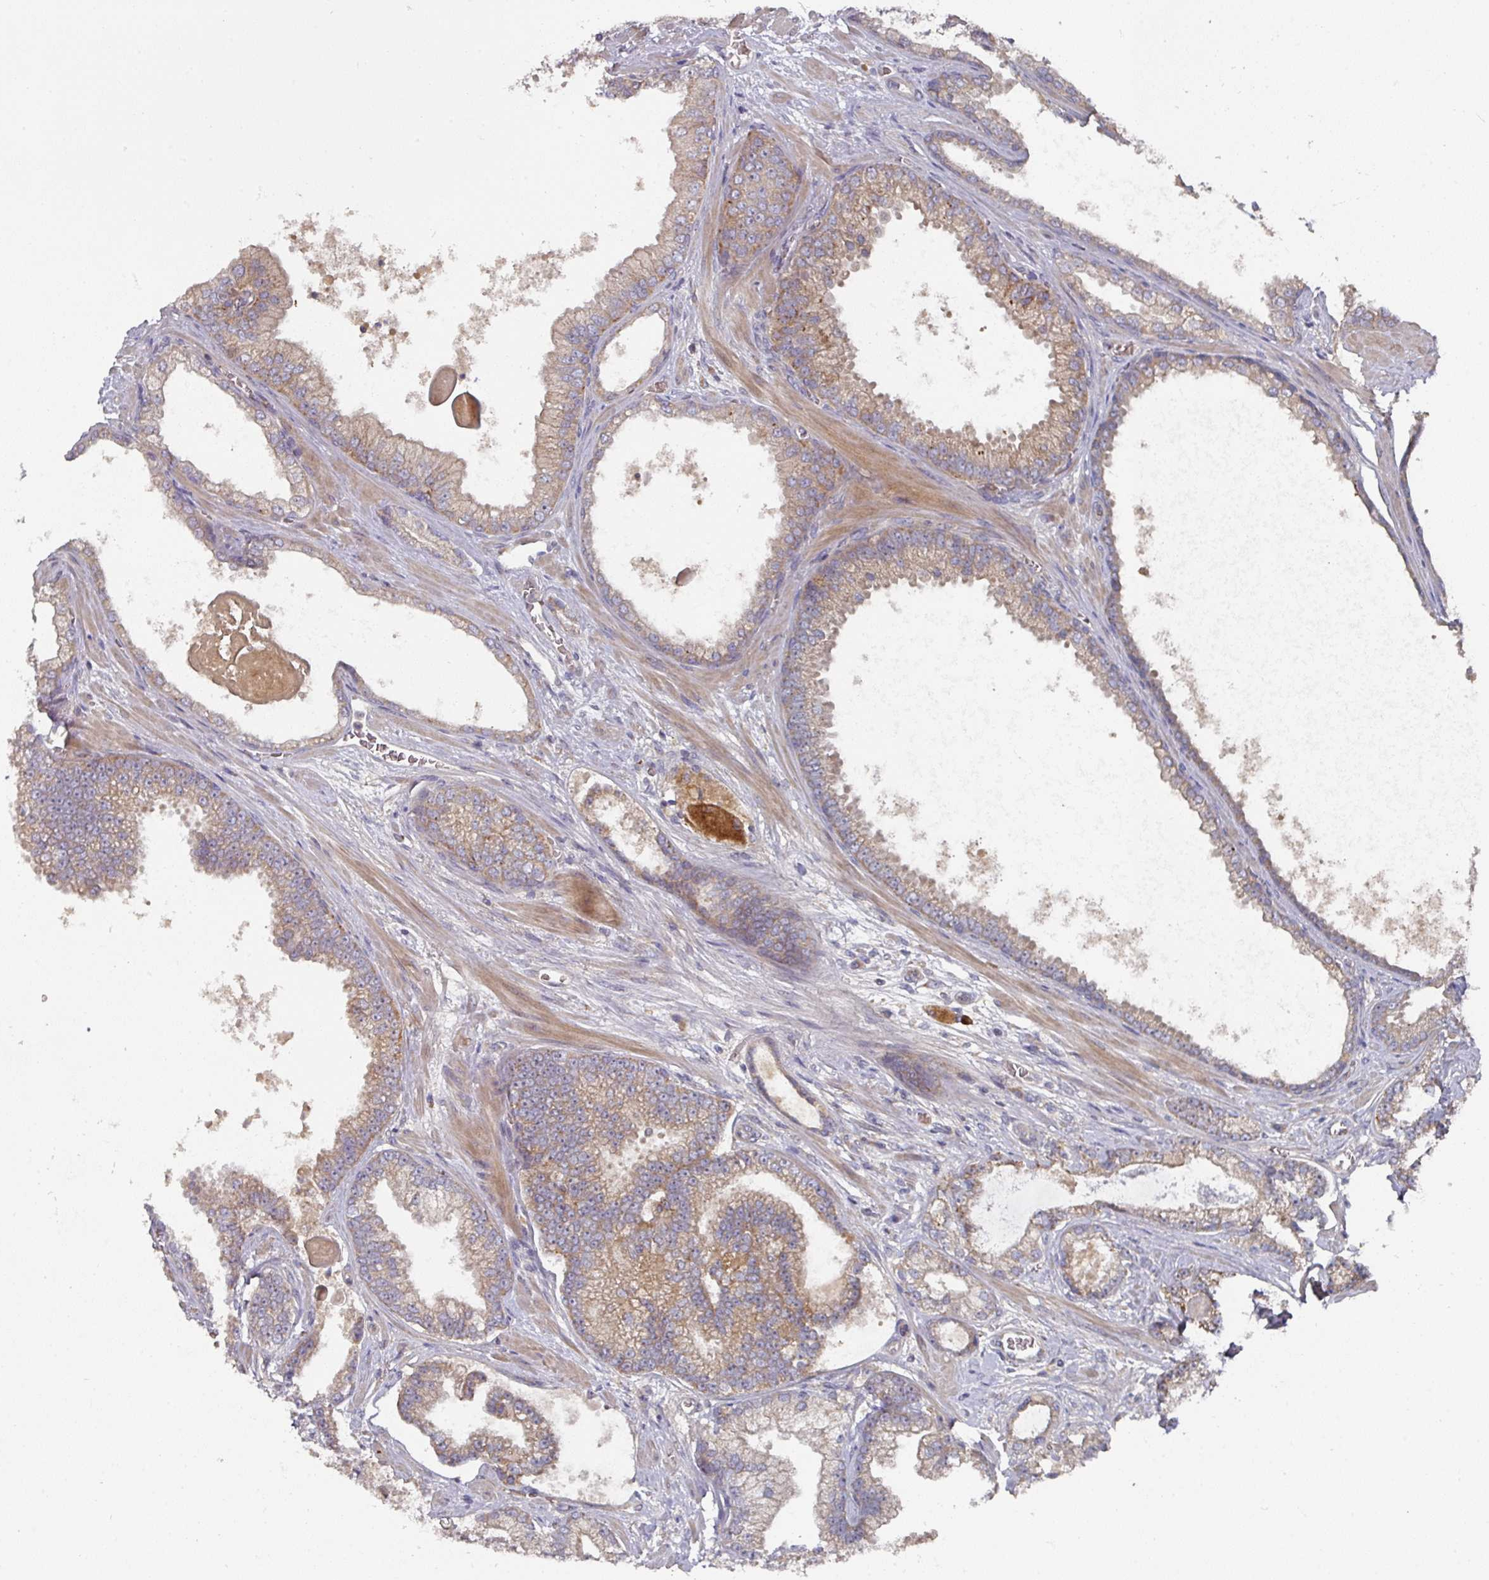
{"staining": {"intensity": "moderate", "quantity": "<25%", "location": "cytoplasmic/membranous"}, "tissue": "prostate cancer", "cell_type": "Tumor cells", "image_type": "cancer", "snomed": [{"axis": "morphology", "description": "Adenocarcinoma, High grade"}, {"axis": "topography", "description": "Prostate"}], "caption": "This is a photomicrograph of immunohistochemistry staining of prostate cancer (adenocarcinoma (high-grade)), which shows moderate expression in the cytoplasmic/membranous of tumor cells.", "gene": "DNAJC7", "patient": {"sex": "male", "age": 68}}